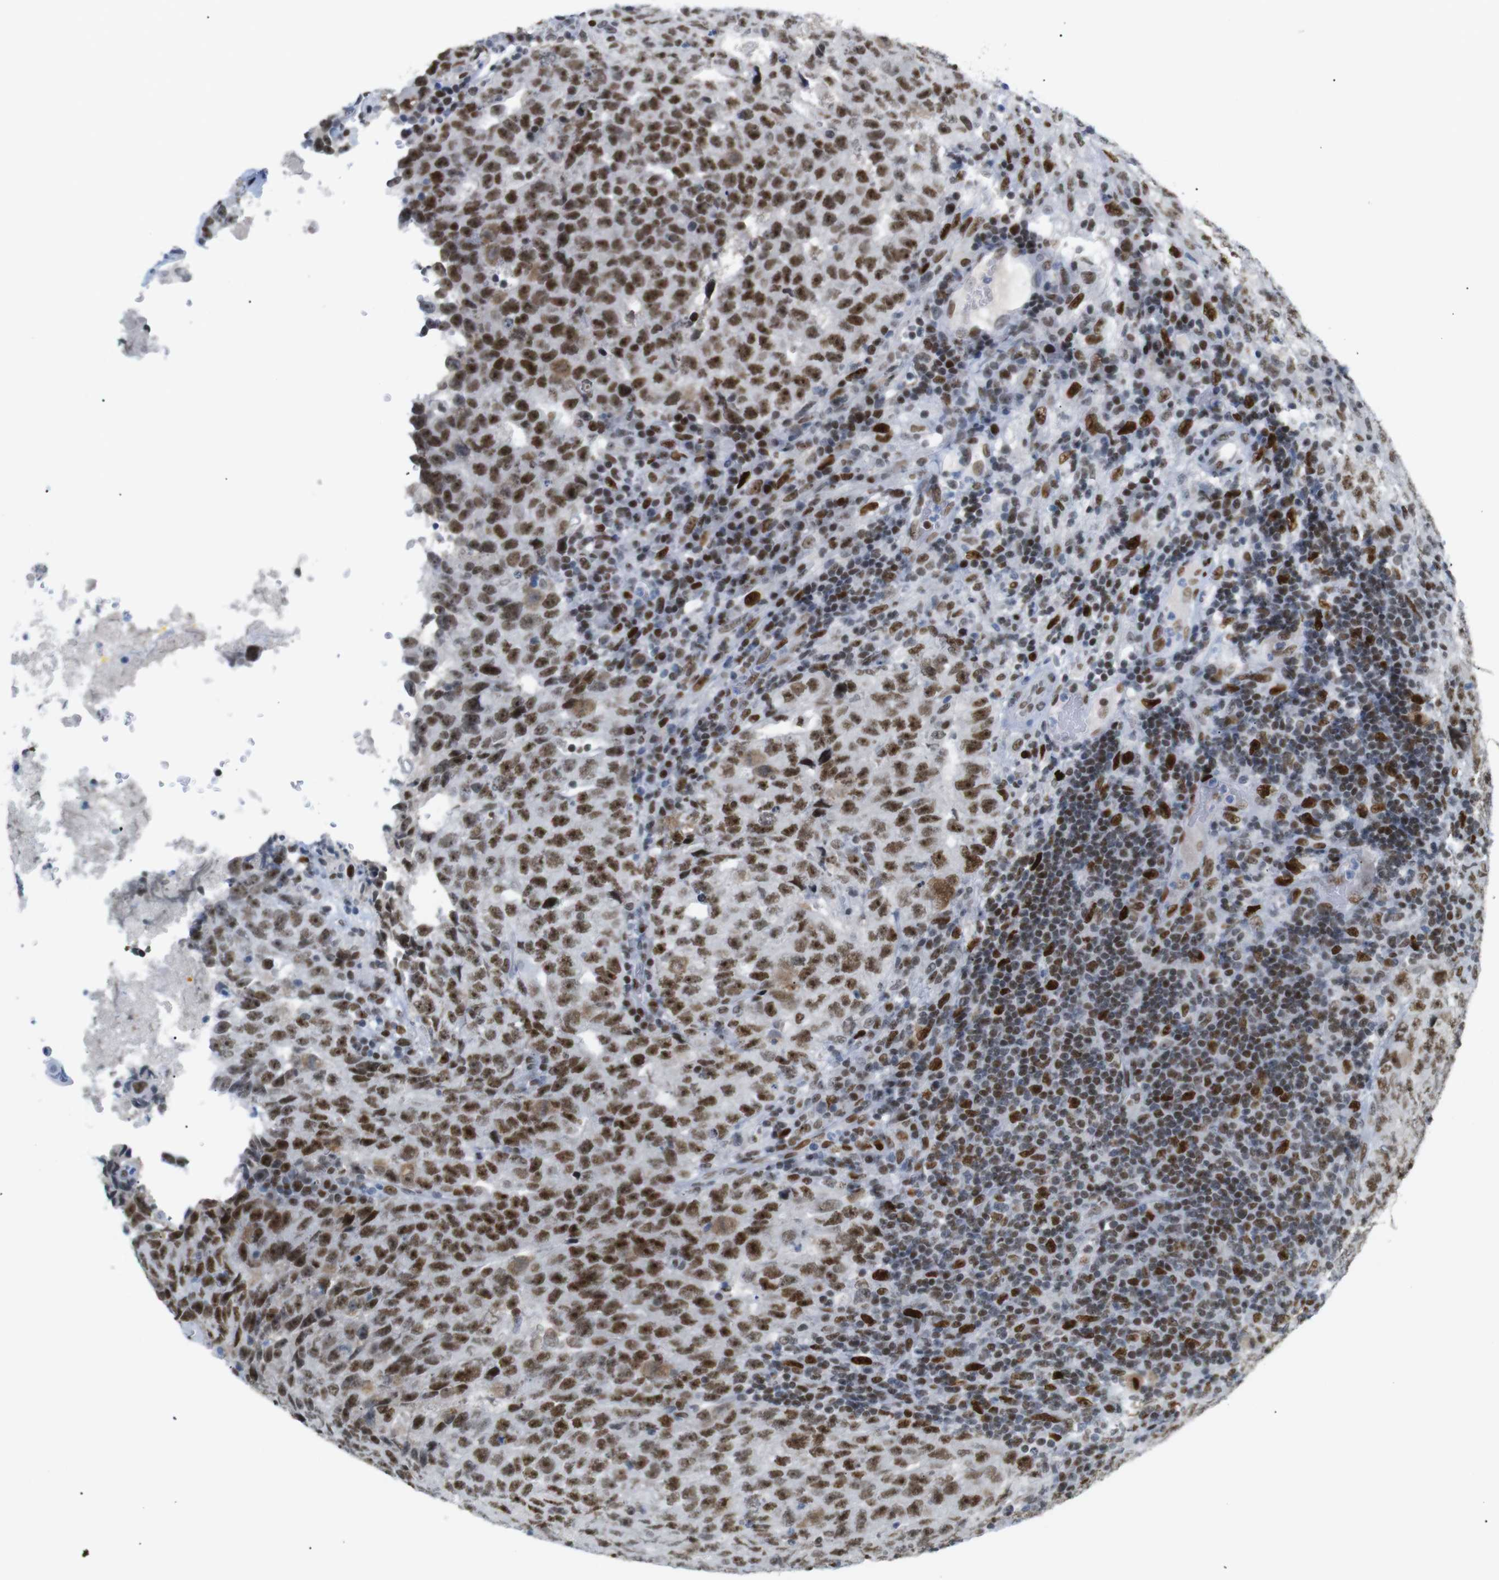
{"staining": {"intensity": "moderate", "quantity": ">75%", "location": "nuclear"}, "tissue": "testis cancer", "cell_type": "Tumor cells", "image_type": "cancer", "snomed": [{"axis": "morphology", "description": "Necrosis, NOS"}, {"axis": "morphology", "description": "Carcinoma, Embryonal, NOS"}, {"axis": "topography", "description": "Testis"}], "caption": "Testis embryonal carcinoma stained with DAB (3,3'-diaminobenzidine) immunohistochemistry (IHC) shows medium levels of moderate nuclear positivity in about >75% of tumor cells. The staining was performed using DAB, with brown indicating positive protein expression. Nuclei are stained blue with hematoxylin.", "gene": "RIOX2", "patient": {"sex": "male", "age": 19}}